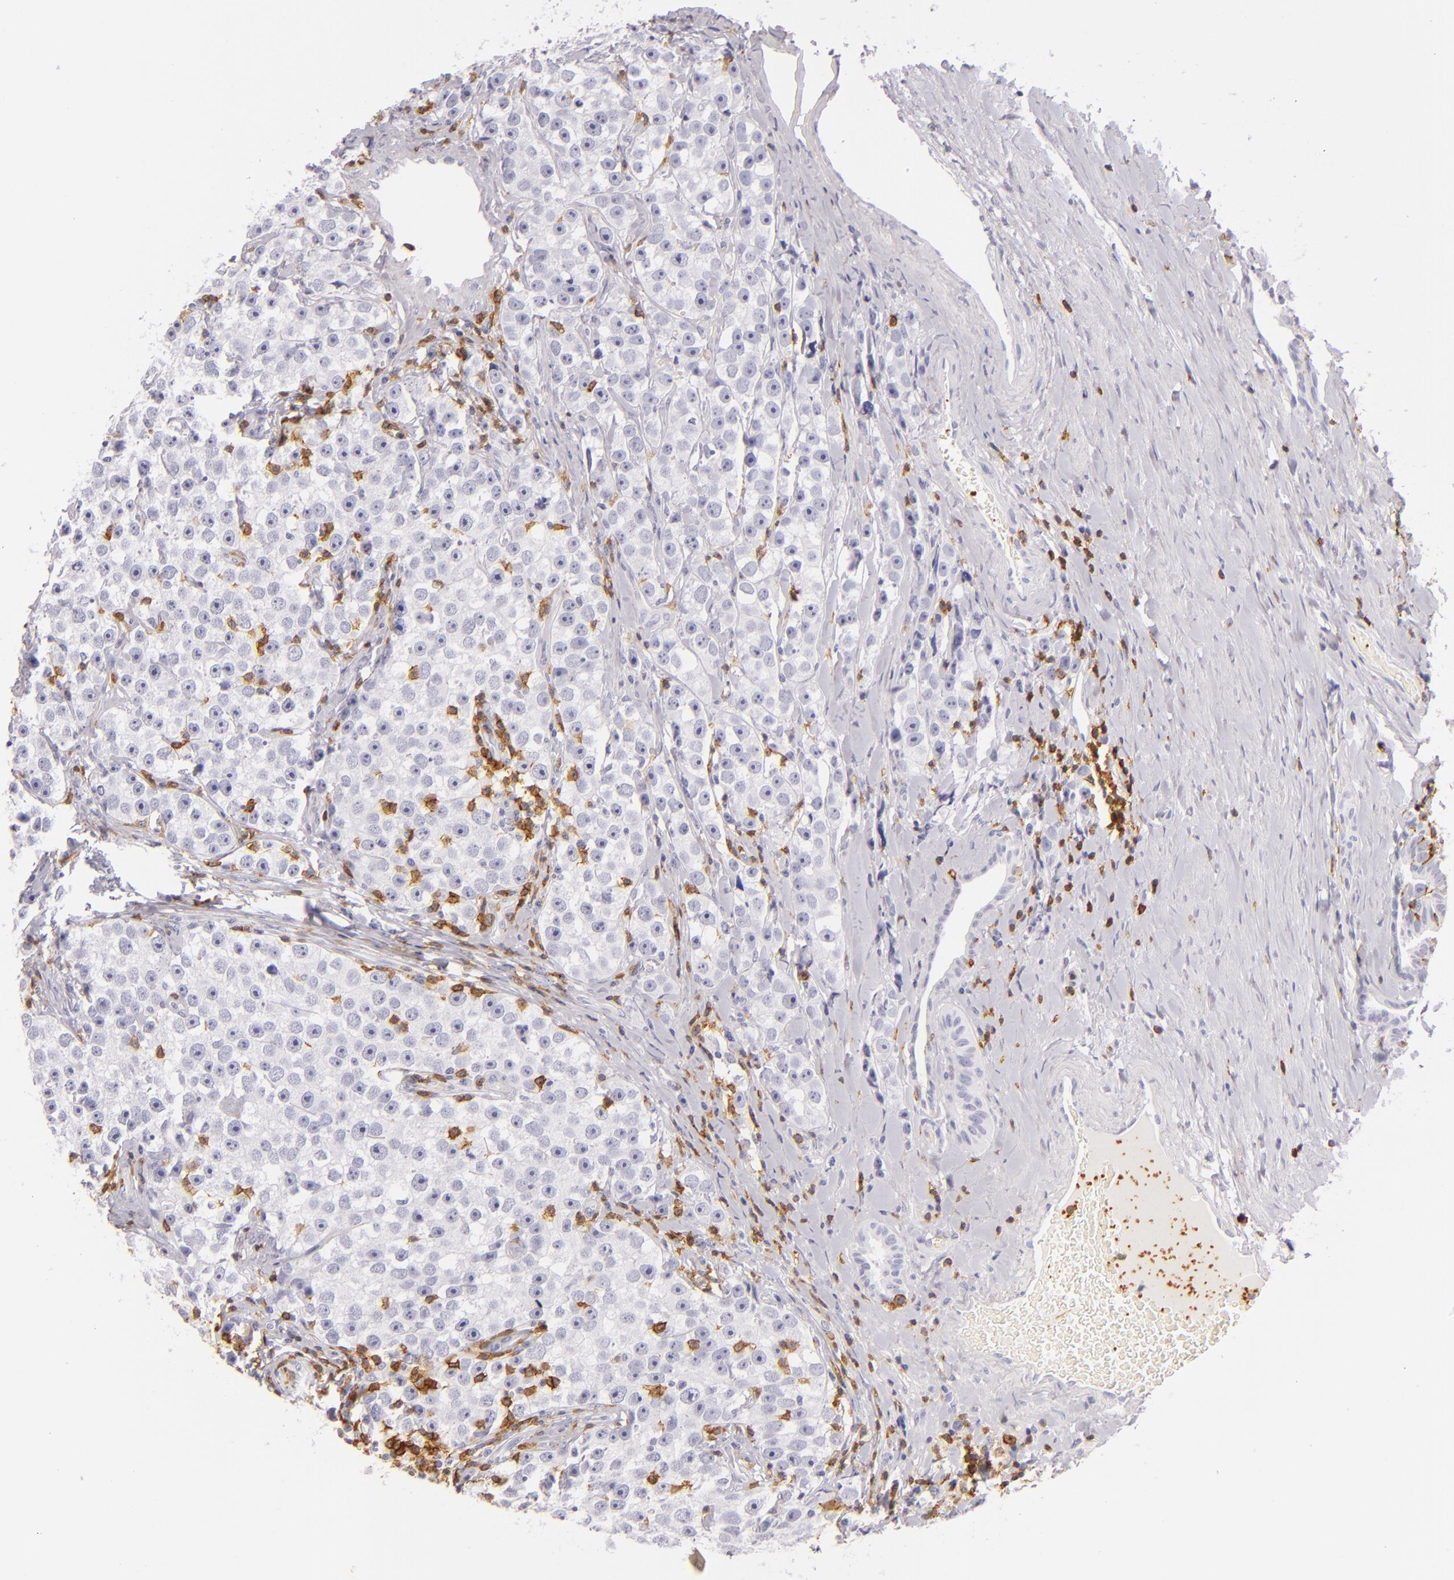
{"staining": {"intensity": "negative", "quantity": "none", "location": "none"}, "tissue": "testis cancer", "cell_type": "Tumor cells", "image_type": "cancer", "snomed": [{"axis": "morphology", "description": "Seminoma, NOS"}, {"axis": "topography", "description": "Testis"}], "caption": "Protein analysis of testis seminoma reveals no significant positivity in tumor cells.", "gene": "LAT", "patient": {"sex": "male", "age": 32}}